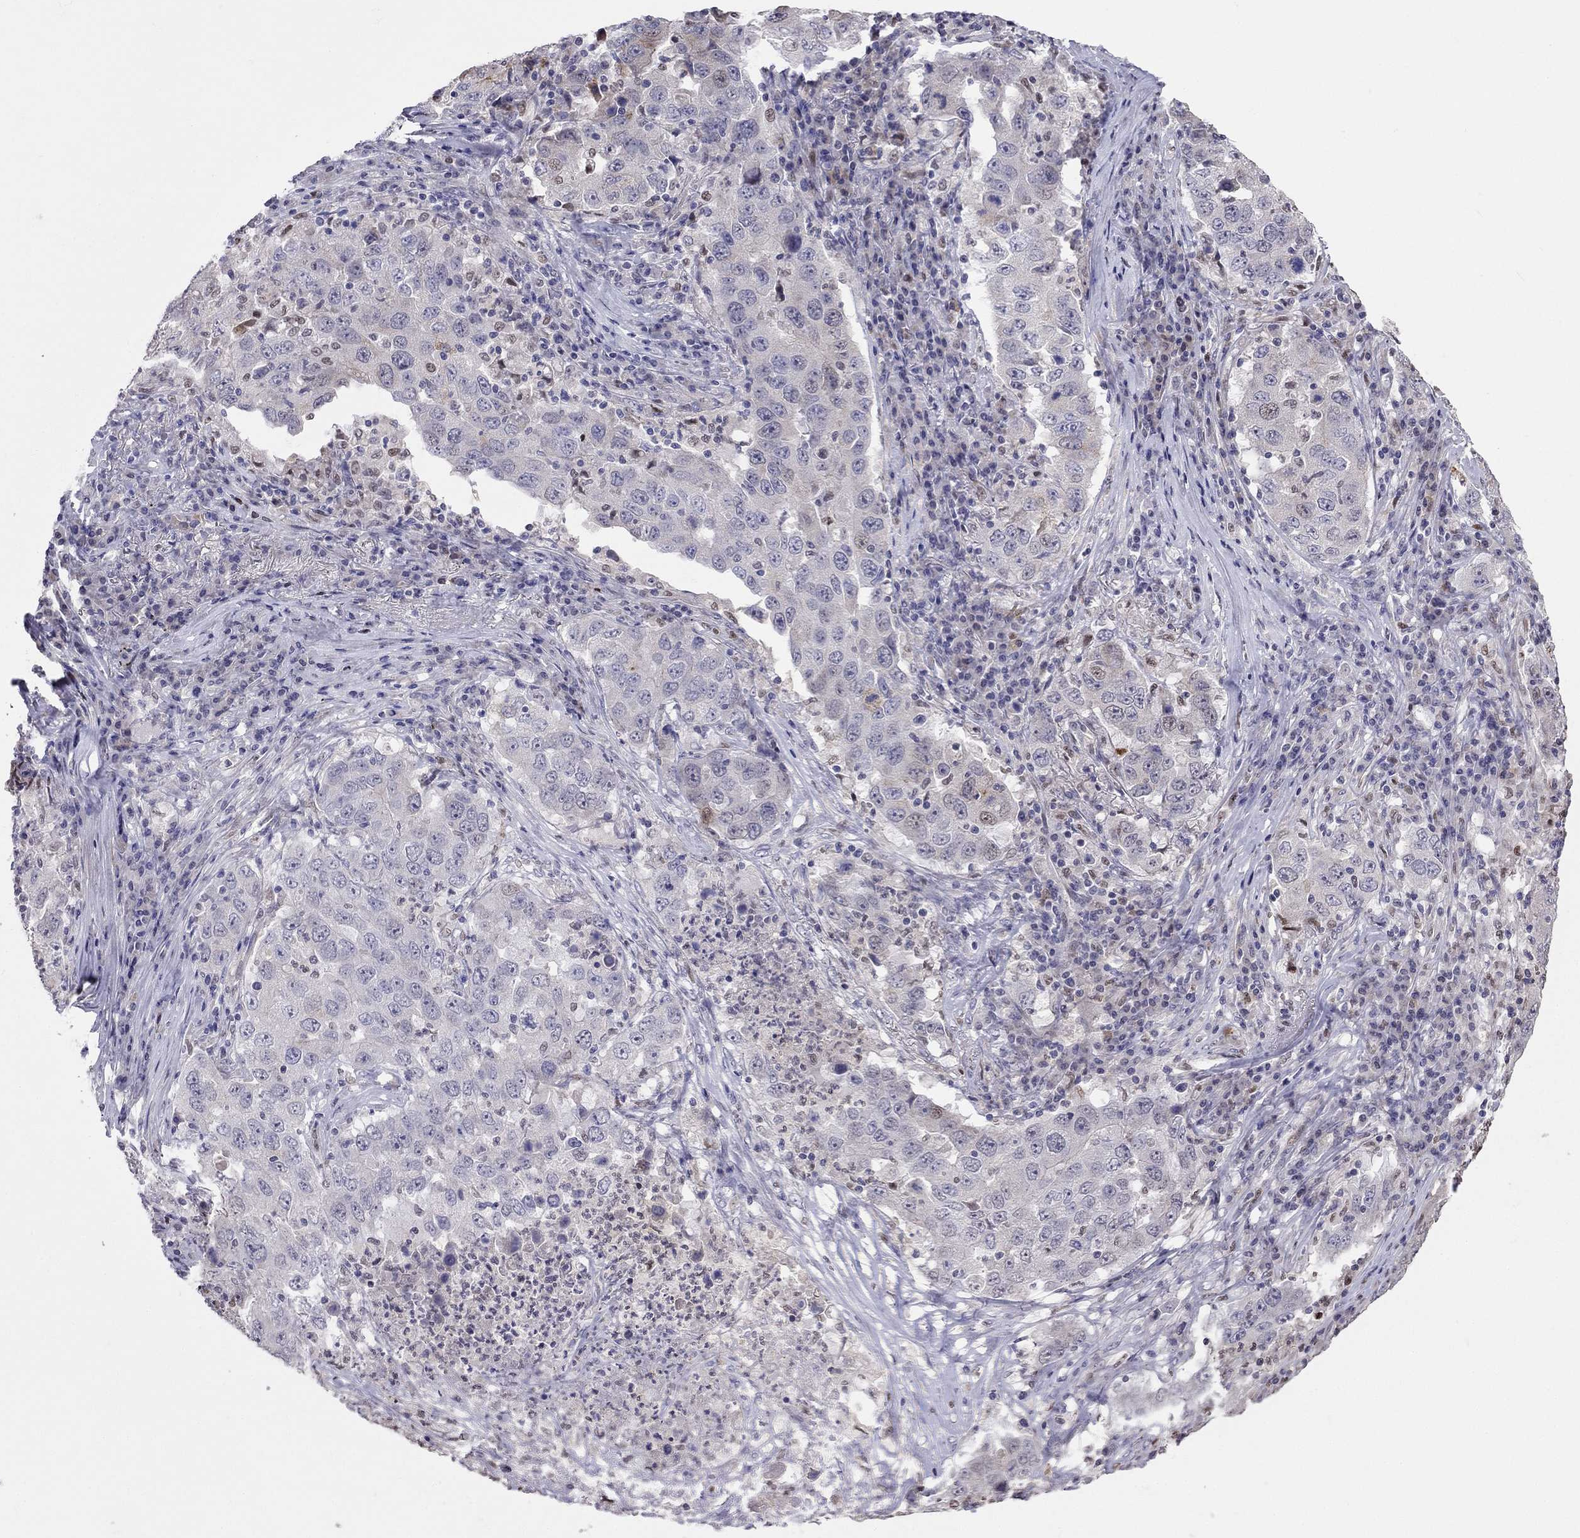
{"staining": {"intensity": "negative", "quantity": "none", "location": "none"}, "tissue": "lung cancer", "cell_type": "Tumor cells", "image_type": "cancer", "snomed": [{"axis": "morphology", "description": "Adenocarcinoma, NOS"}, {"axis": "topography", "description": "Lung"}], "caption": "Tumor cells show no significant protein staining in lung cancer.", "gene": "LRRC39", "patient": {"sex": "male", "age": 73}}